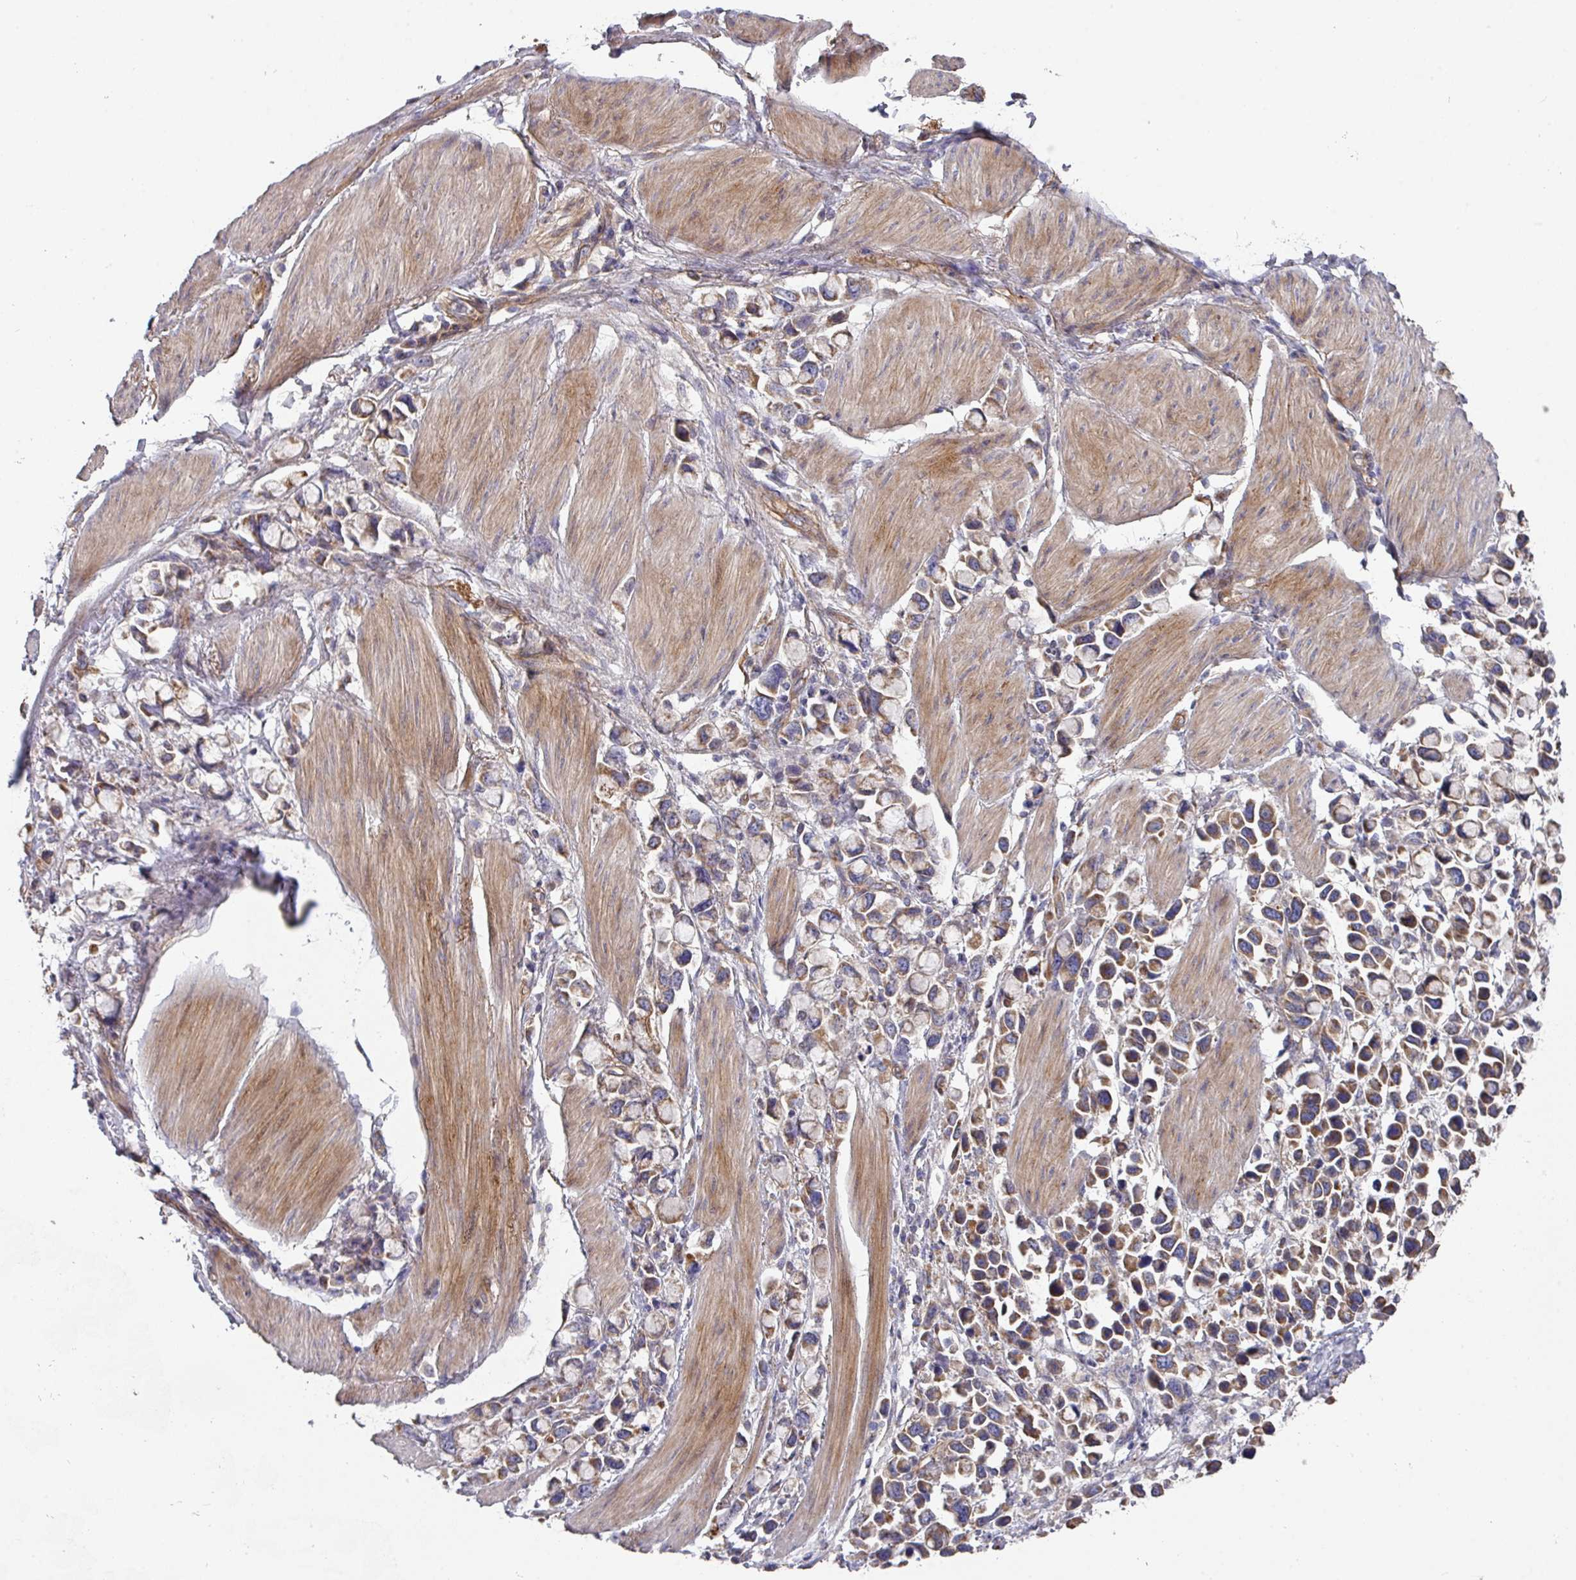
{"staining": {"intensity": "moderate", "quantity": "25%-75%", "location": "cytoplasmic/membranous"}, "tissue": "stomach cancer", "cell_type": "Tumor cells", "image_type": "cancer", "snomed": [{"axis": "morphology", "description": "Adenocarcinoma, NOS"}, {"axis": "topography", "description": "Stomach"}], "caption": "The histopathology image shows immunohistochemical staining of stomach adenocarcinoma. There is moderate cytoplasmic/membranous positivity is appreciated in approximately 25%-75% of tumor cells.", "gene": "DCAF12L2", "patient": {"sex": "female", "age": 81}}